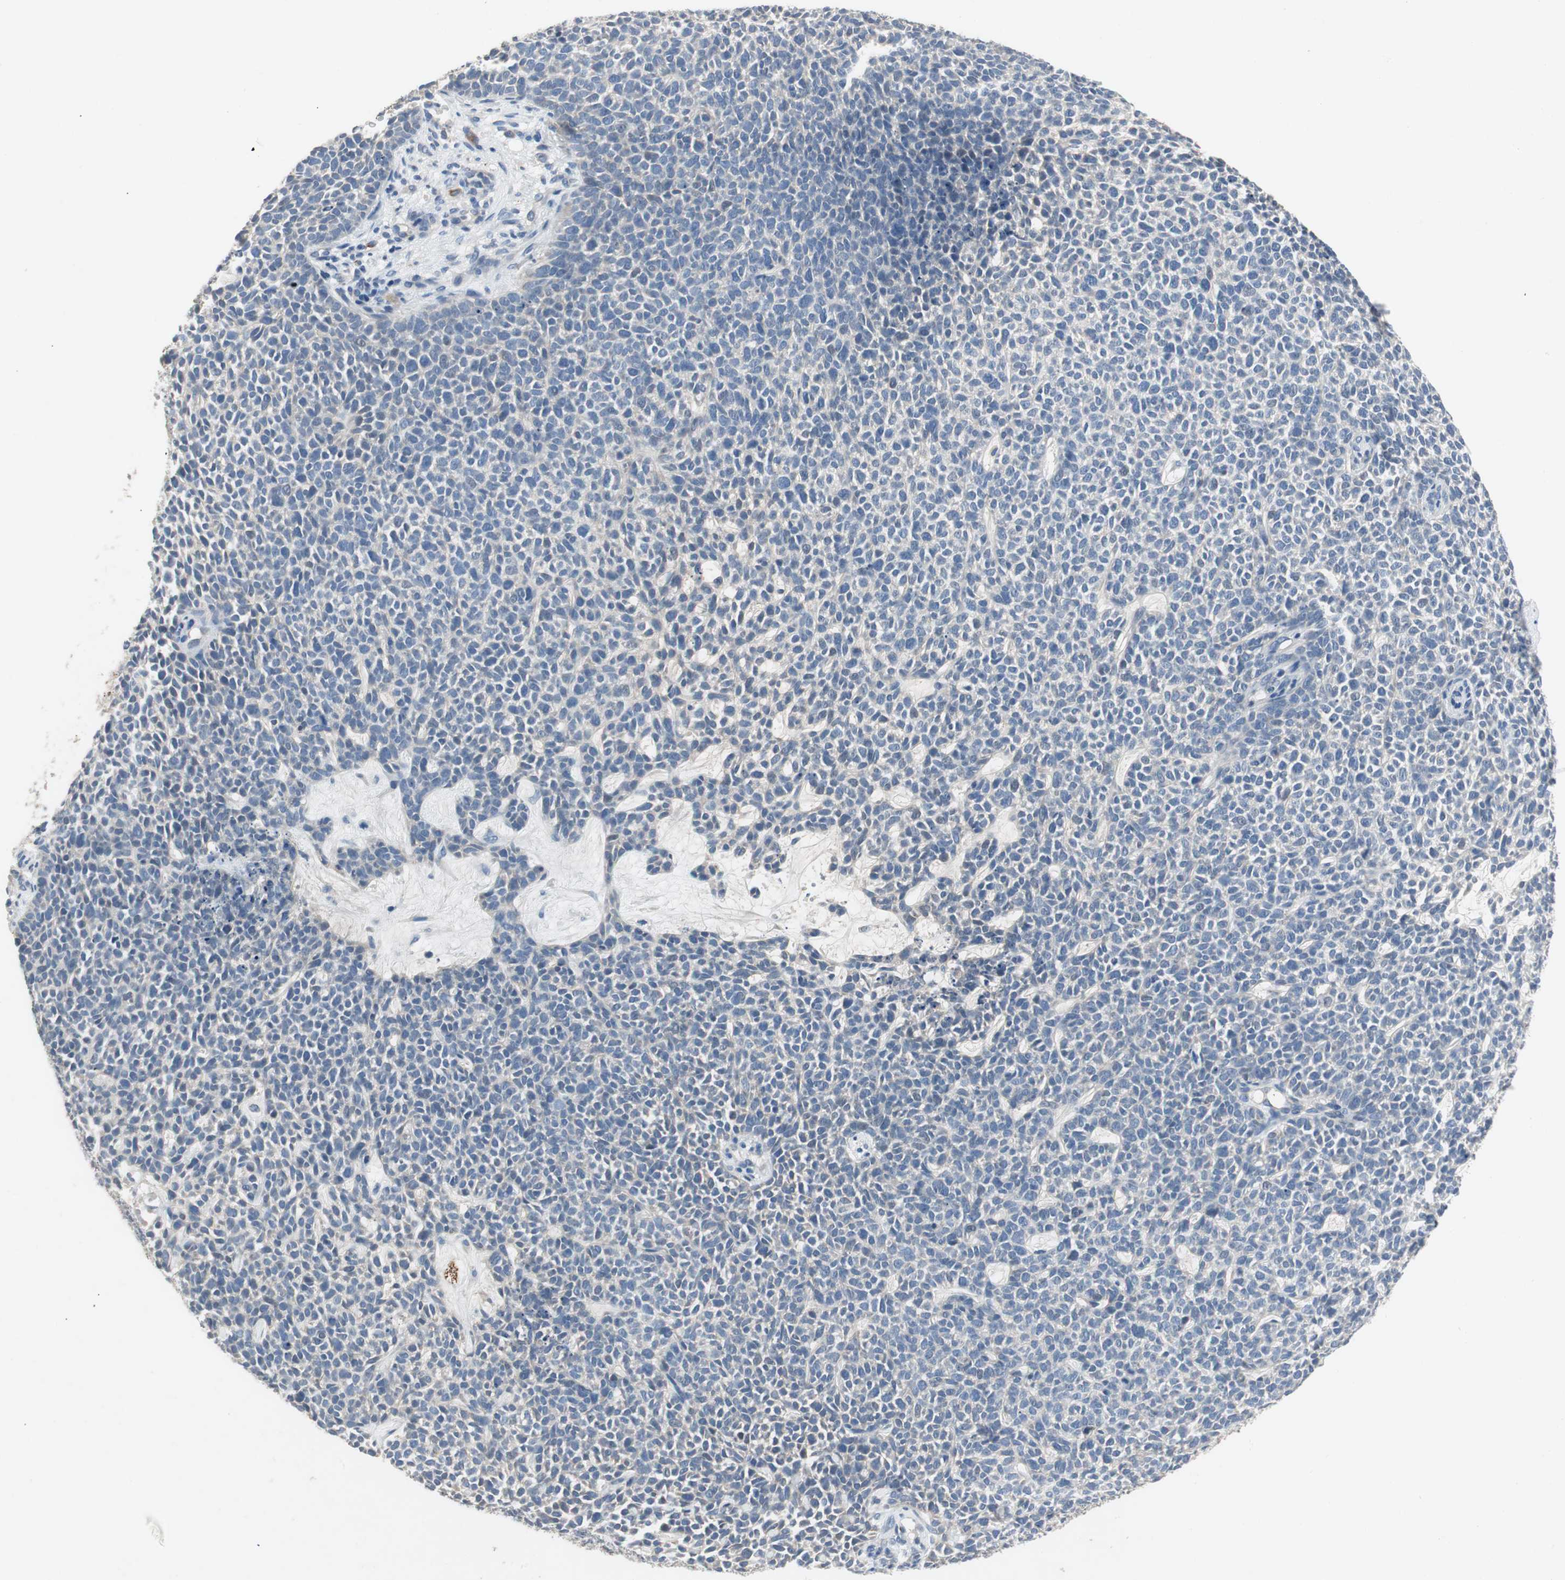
{"staining": {"intensity": "negative", "quantity": "none", "location": "none"}, "tissue": "skin cancer", "cell_type": "Tumor cells", "image_type": "cancer", "snomed": [{"axis": "morphology", "description": "Basal cell carcinoma"}, {"axis": "topography", "description": "Skin"}], "caption": "Protein analysis of basal cell carcinoma (skin) reveals no significant staining in tumor cells. (Immunohistochemistry, brightfield microscopy, high magnification).", "gene": "ALPL", "patient": {"sex": "female", "age": 84}}